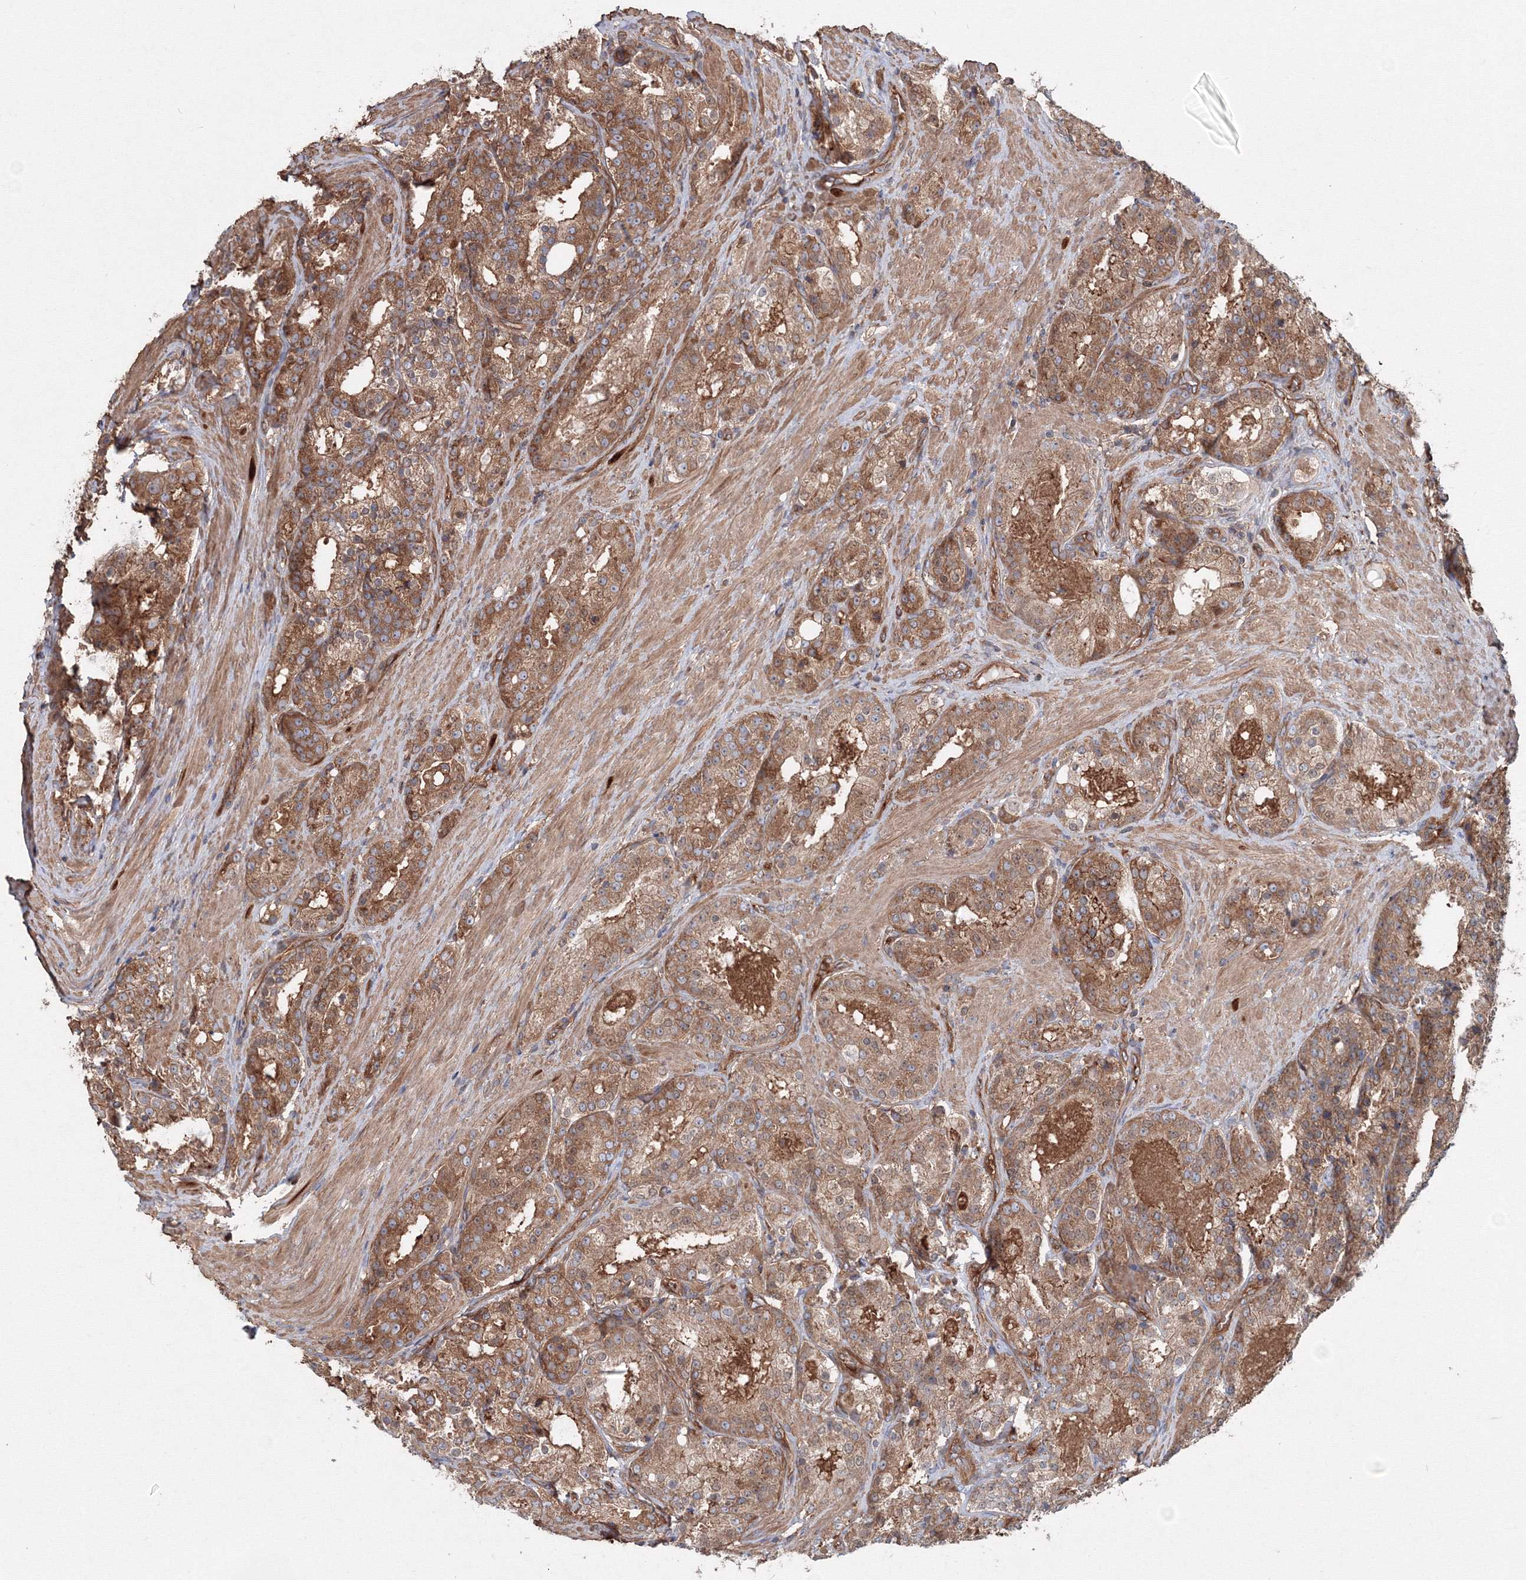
{"staining": {"intensity": "moderate", "quantity": ">75%", "location": "cytoplasmic/membranous"}, "tissue": "prostate cancer", "cell_type": "Tumor cells", "image_type": "cancer", "snomed": [{"axis": "morphology", "description": "Adenocarcinoma, High grade"}, {"axis": "topography", "description": "Prostate"}], "caption": "Immunohistochemical staining of human prostate cancer shows moderate cytoplasmic/membranous protein positivity in approximately >75% of tumor cells.", "gene": "EXOC1", "patient": {"sex": "male", "age": 60}}